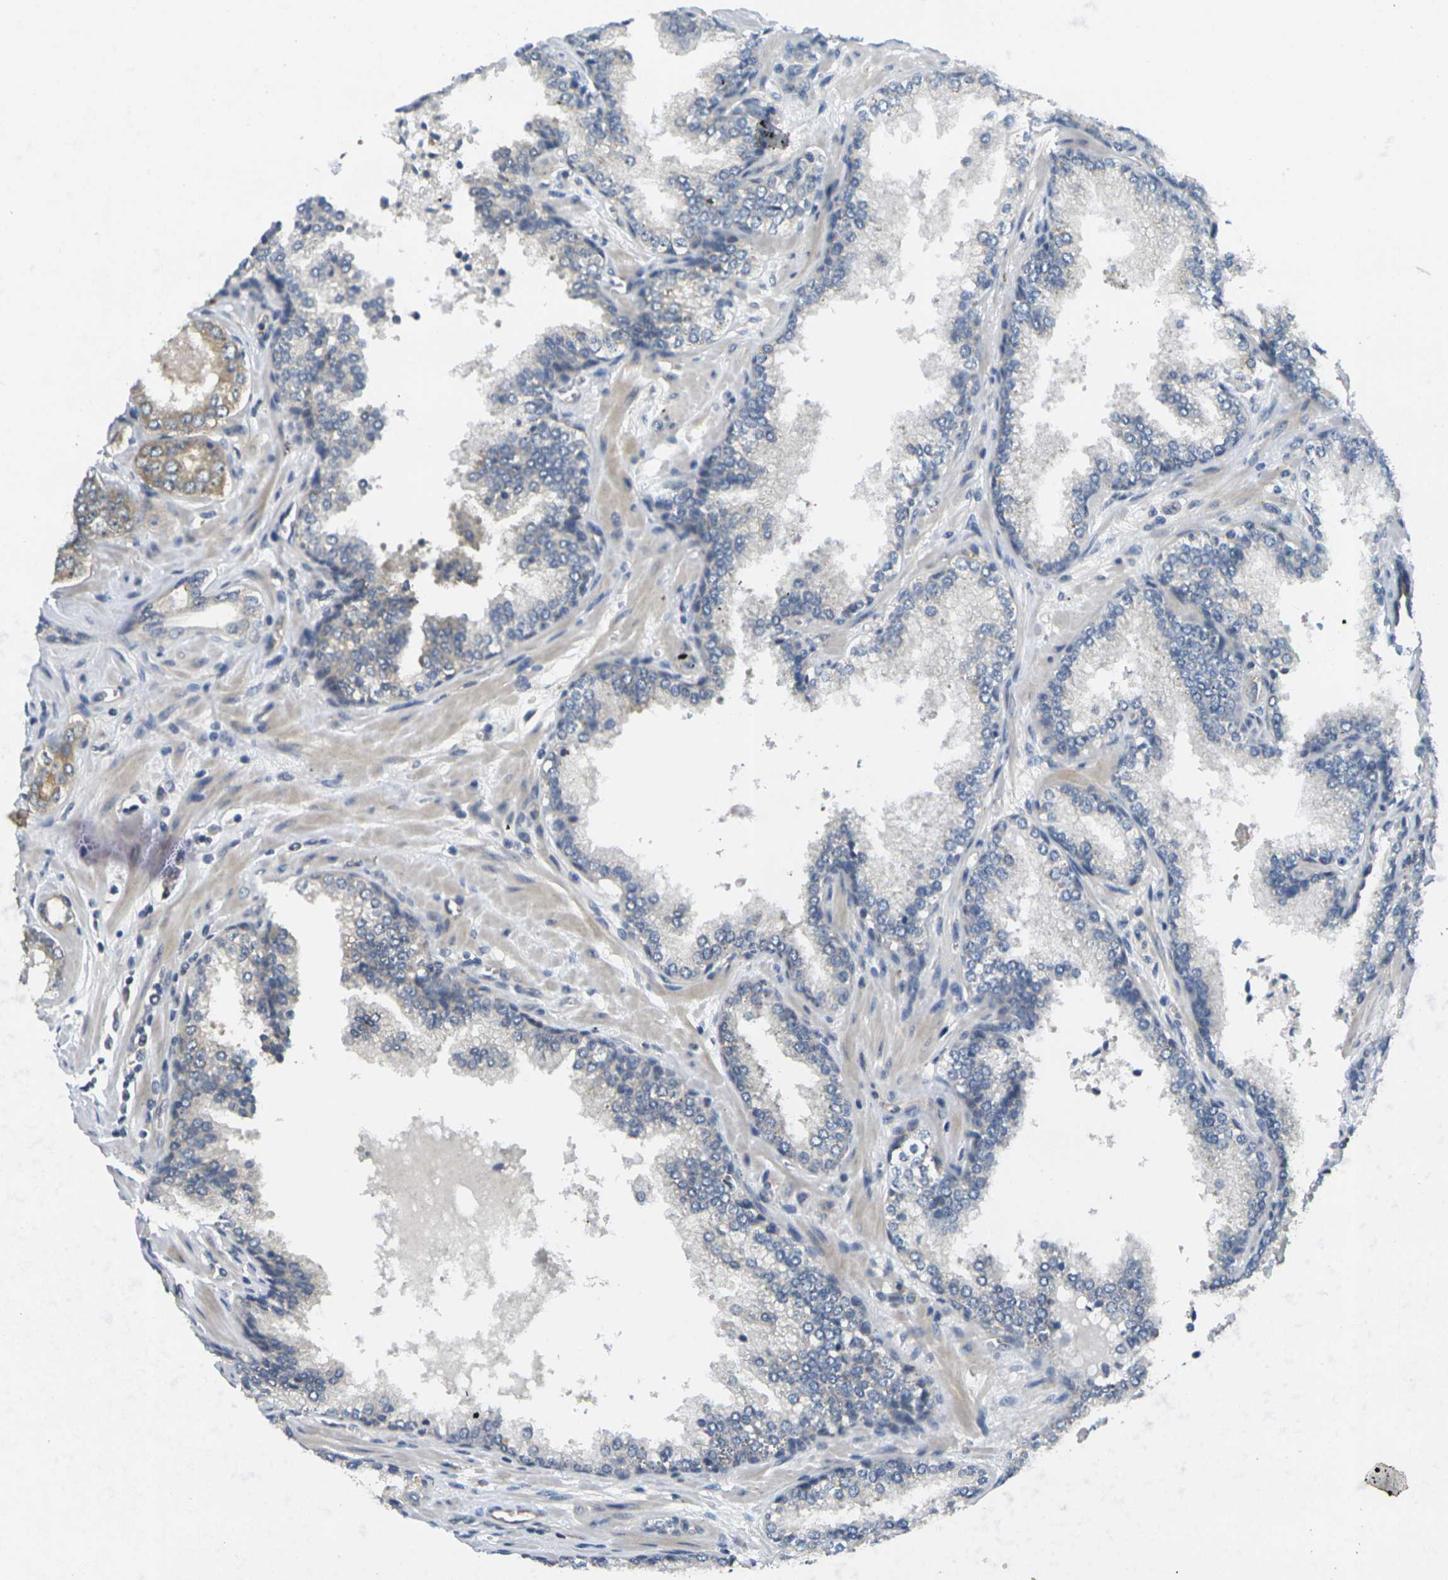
{"staining": {"intensity": "weak", "quantity": "<25%", "location": "cytoplasmic/membranous"}, "tissue": "prostate cancer", "cell_type": "Tumor cells", "image_type": "cancer", "snomed": [{"axis": "morphology", "description": "Adenocarcinoma, Low grade"}, {"axis": "topography", "description": "Prostate"}], "caption": "Tumor cells are negative for protein expression in human prostate cancer. (DAB IHC visualized using brightfield microscopy, high magnification).", "gene": "MINAR2", "patient": {"sex": "male", "age": 60}}